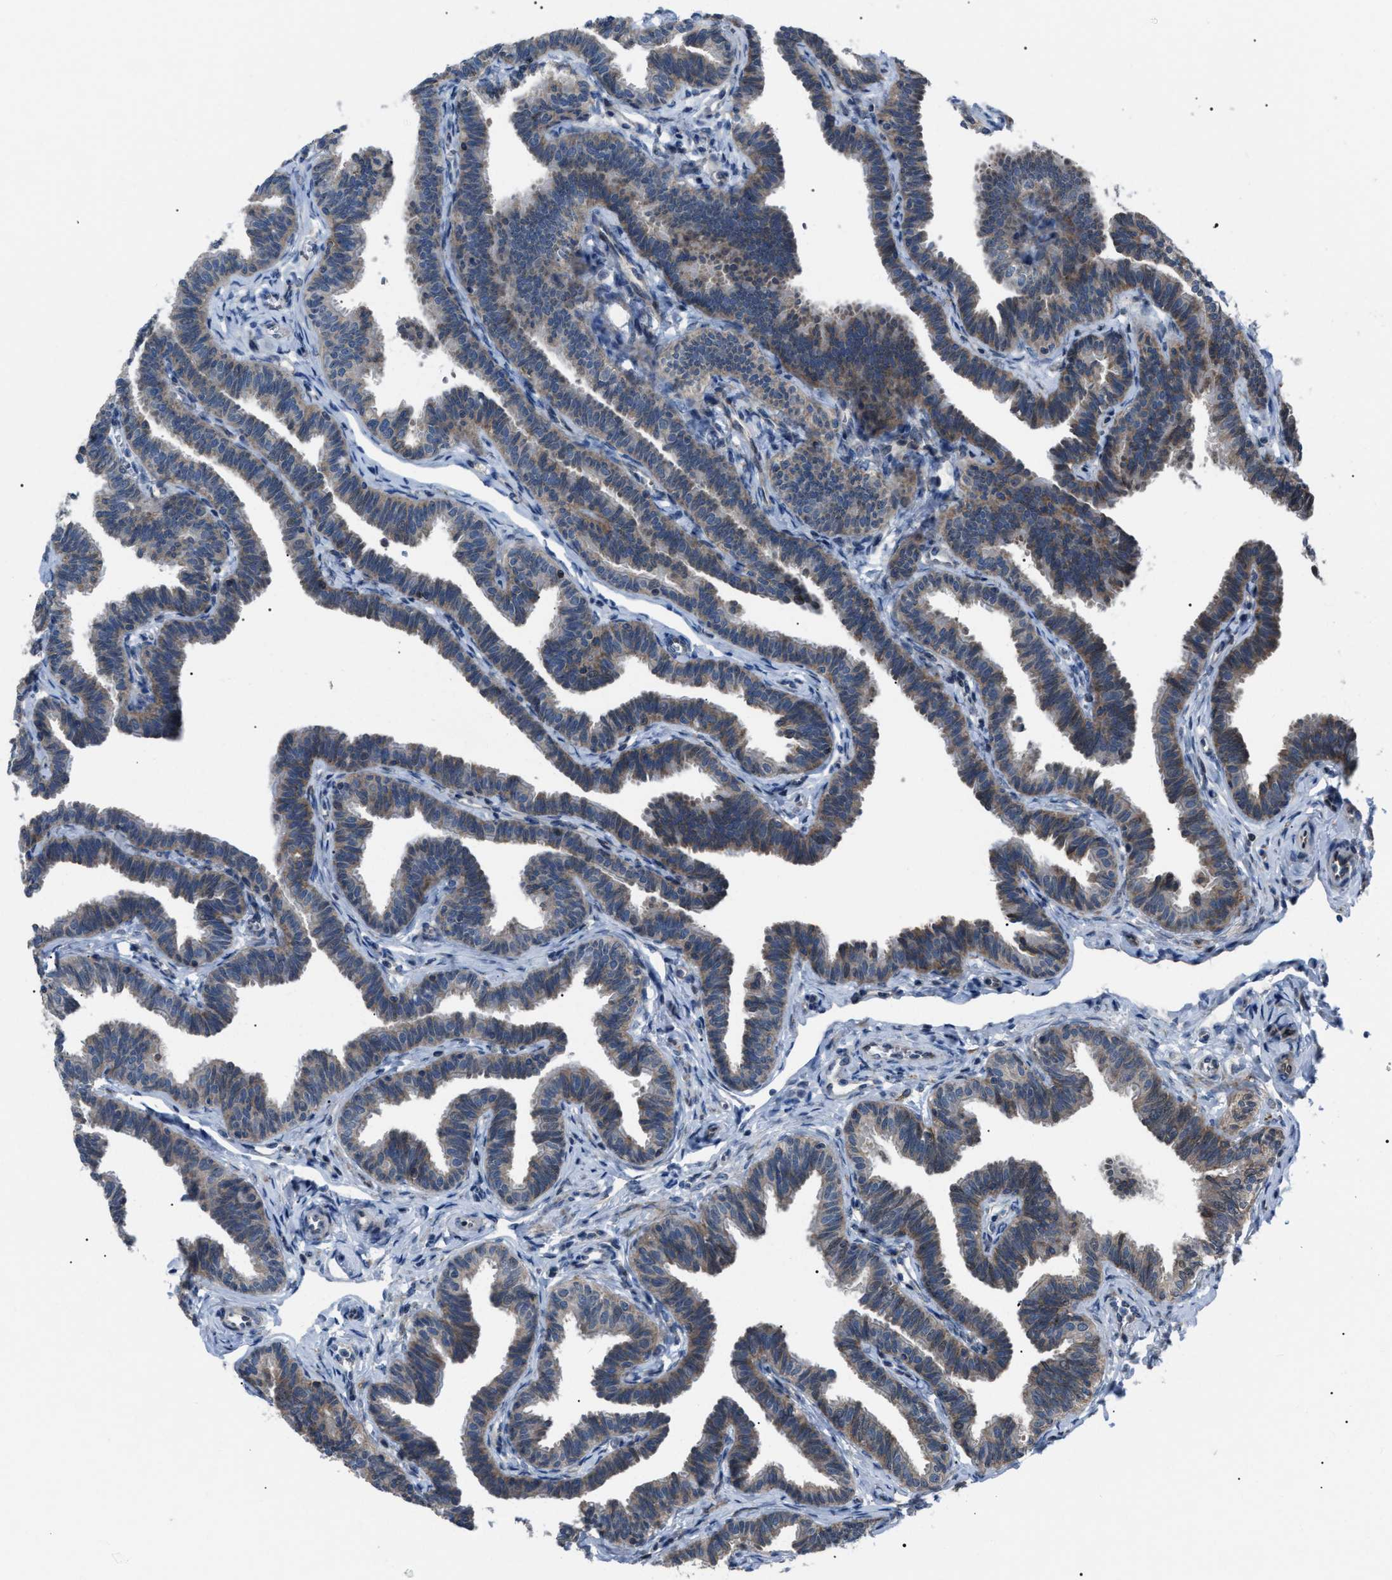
{"staining": {"intensity": "weak", "quantity": "25%-75%", "location": "cytoplasmic/membranous"}, "tissue": "fallopian tube", "cell_type": "Glandular cells", "image_type": "normal", "snomed": [{"axis": "morphology", "description": "Normal tissue, NOS"}, {"axis": "topography", "description": "Fallopian tube"}, {"axis": "topography", "description": "Ovary"}], "caption": "DAB (3,3'-diaminobenzidine) immunohistochemical staining of benign human fallopian tube reveals weak cytoplasmic/membranous protein positivity in approximately 25%-75% of glandular cells.", "gene": "AGO2", "patient": {"sex": "female", "age": 23}}